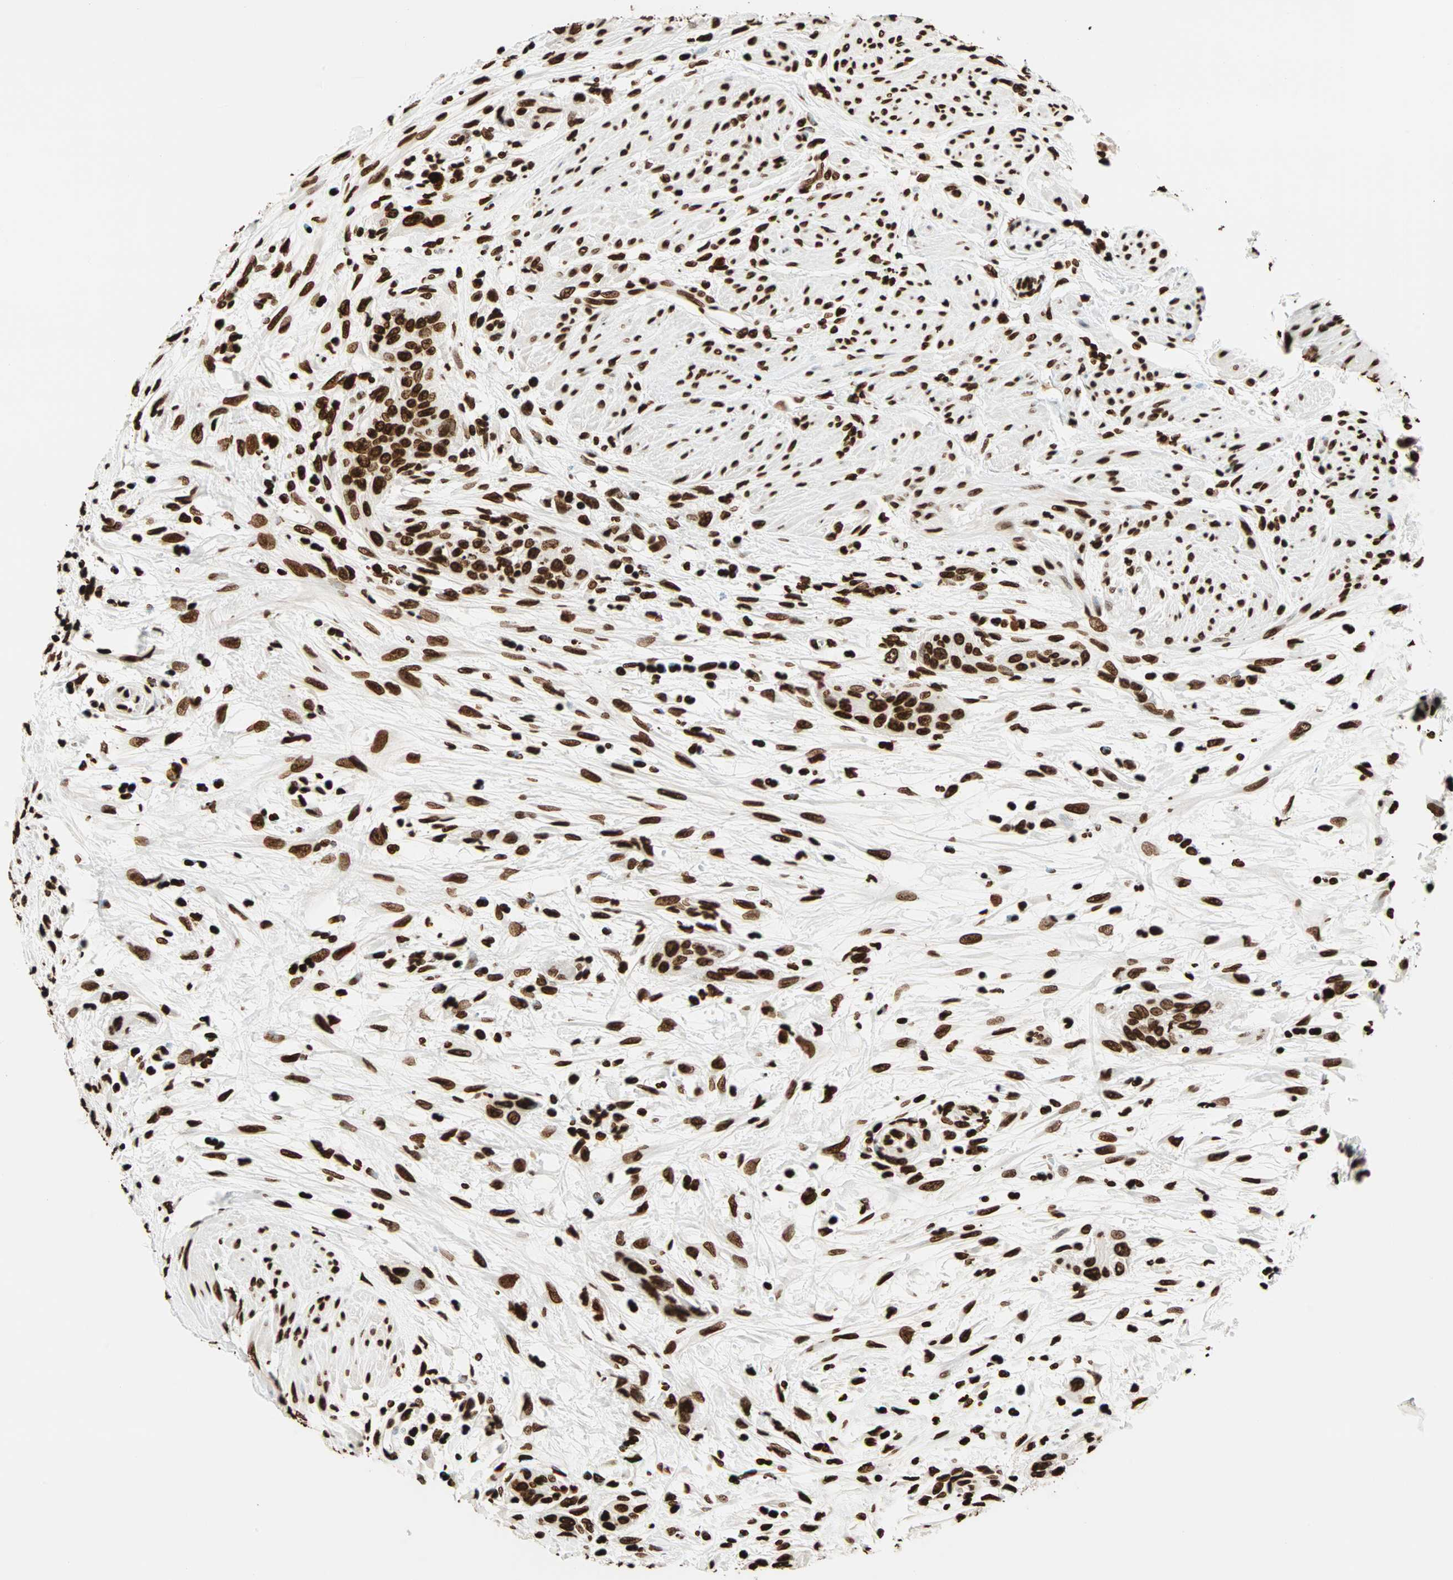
{"staining": {"intensity": "strong", "quantity": ">75%", "location": "nuclear"}, "tissue": "urothelial cancer", "cell_type": "Tumor cells", "image_type": "cancer", "snomed": [{"axis": "morphology", "description": "Urothelial carcinoma, High grade"}, {"axis": "topography", "description": "Urinary bladder"}], "caption": "Approximately >75% of tumor cells in human urothelial cancer demonstrate strong nuclear protein expression as visualized by brown immunohistochemical staining.", "gene": "GLI2", "patient": {"sex": "male", "age": 35}}